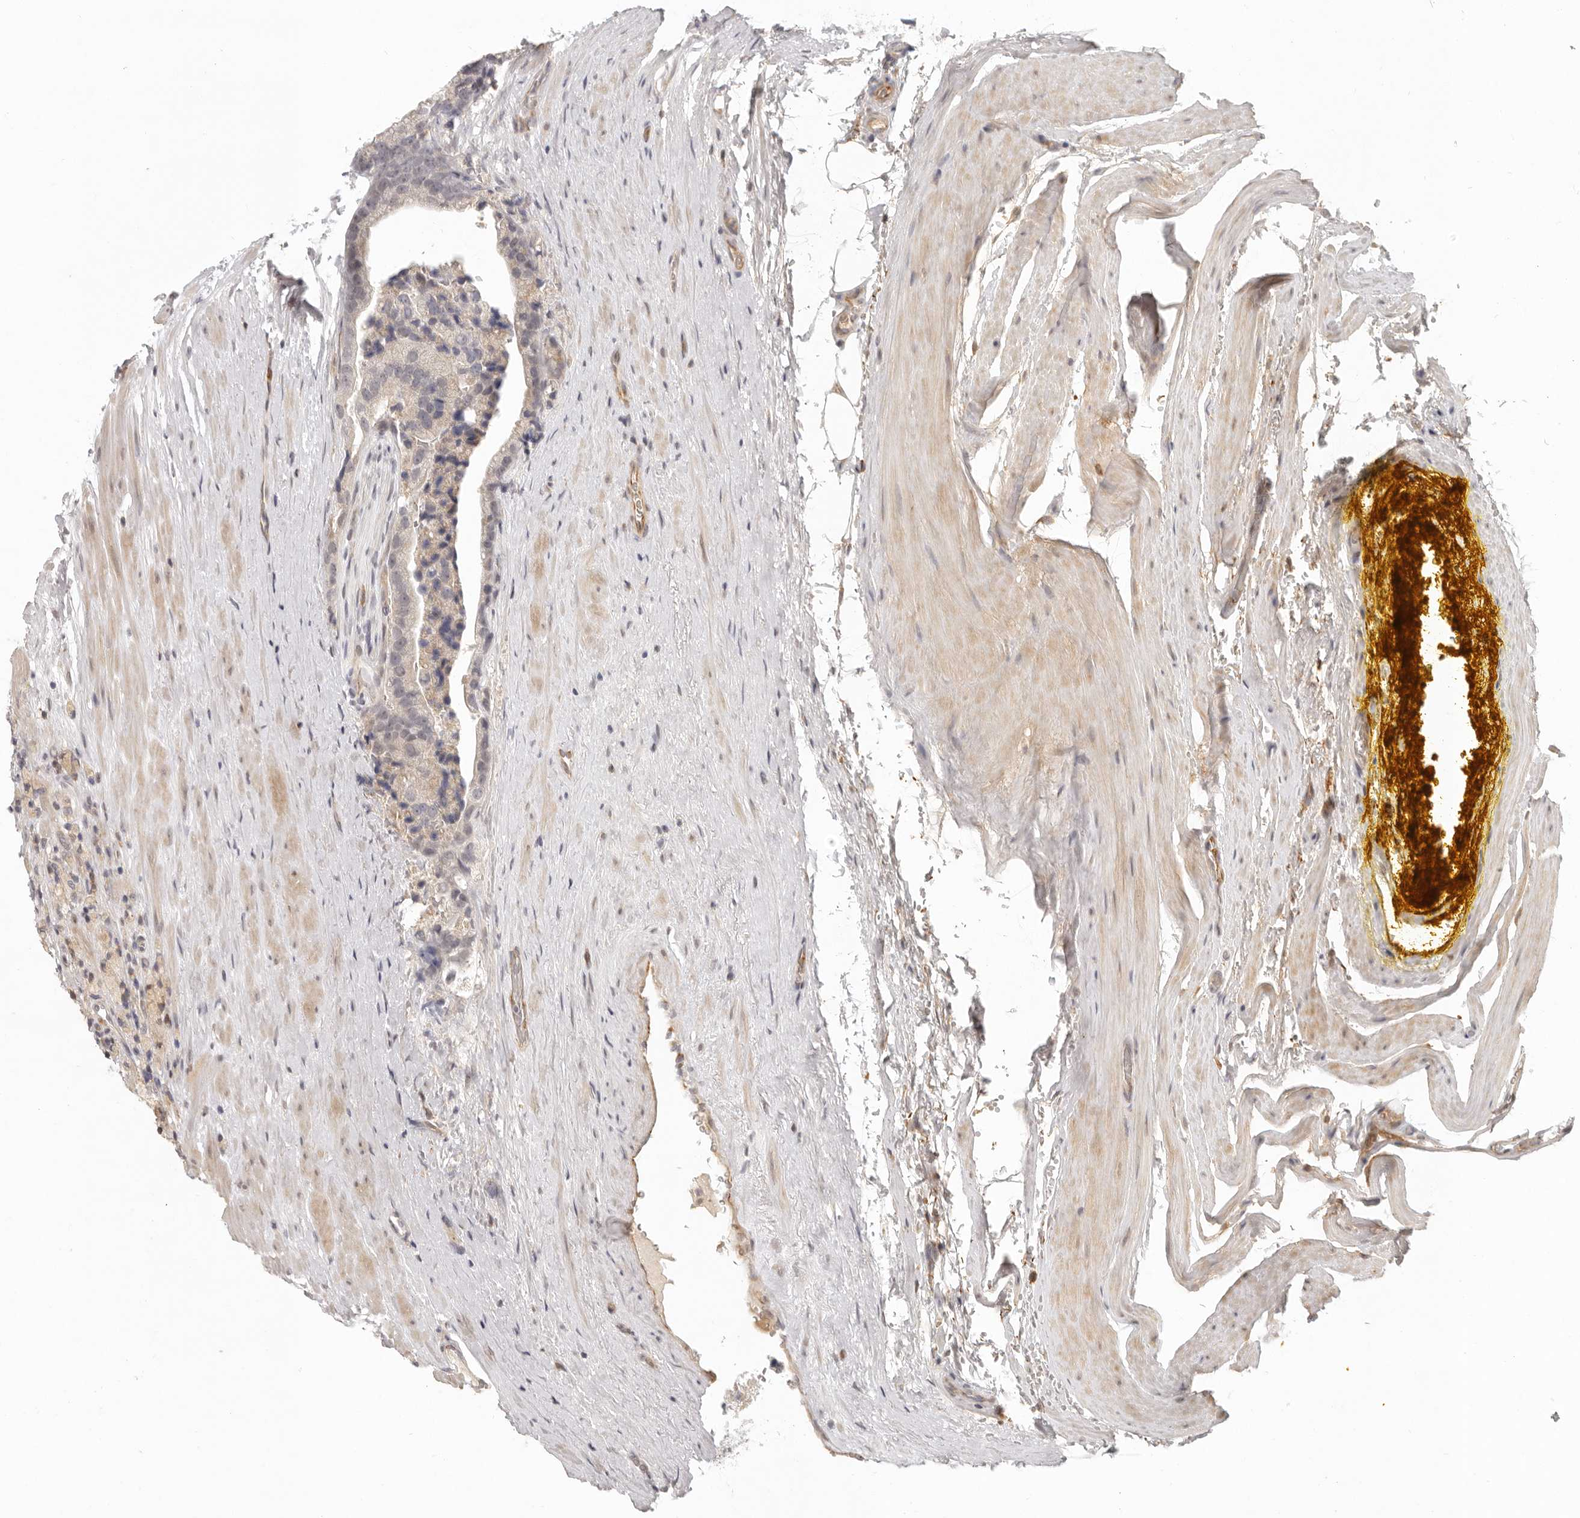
{"staining": {"intensity": "negative", "quantity": "none", "location": "none"}, "tissue": "prostate cancer", "cell_type": "Tumor cells", "image_type": "cancer", "snomed": [{"axis": "morphology", "description": "Adenocarcinoma, High grade"}, {"axis": "topography", "description": "Prostate"}], "caption": "Micrograph shows no protein staining in tumor cells of prostate cancer tissue. (DAB (3,3'-diaminobenzidine) immunohistochemistry with hematoxylin counter stain).", "gene": "AHDC1", "patient": {"sex": "male", "age": 70}}